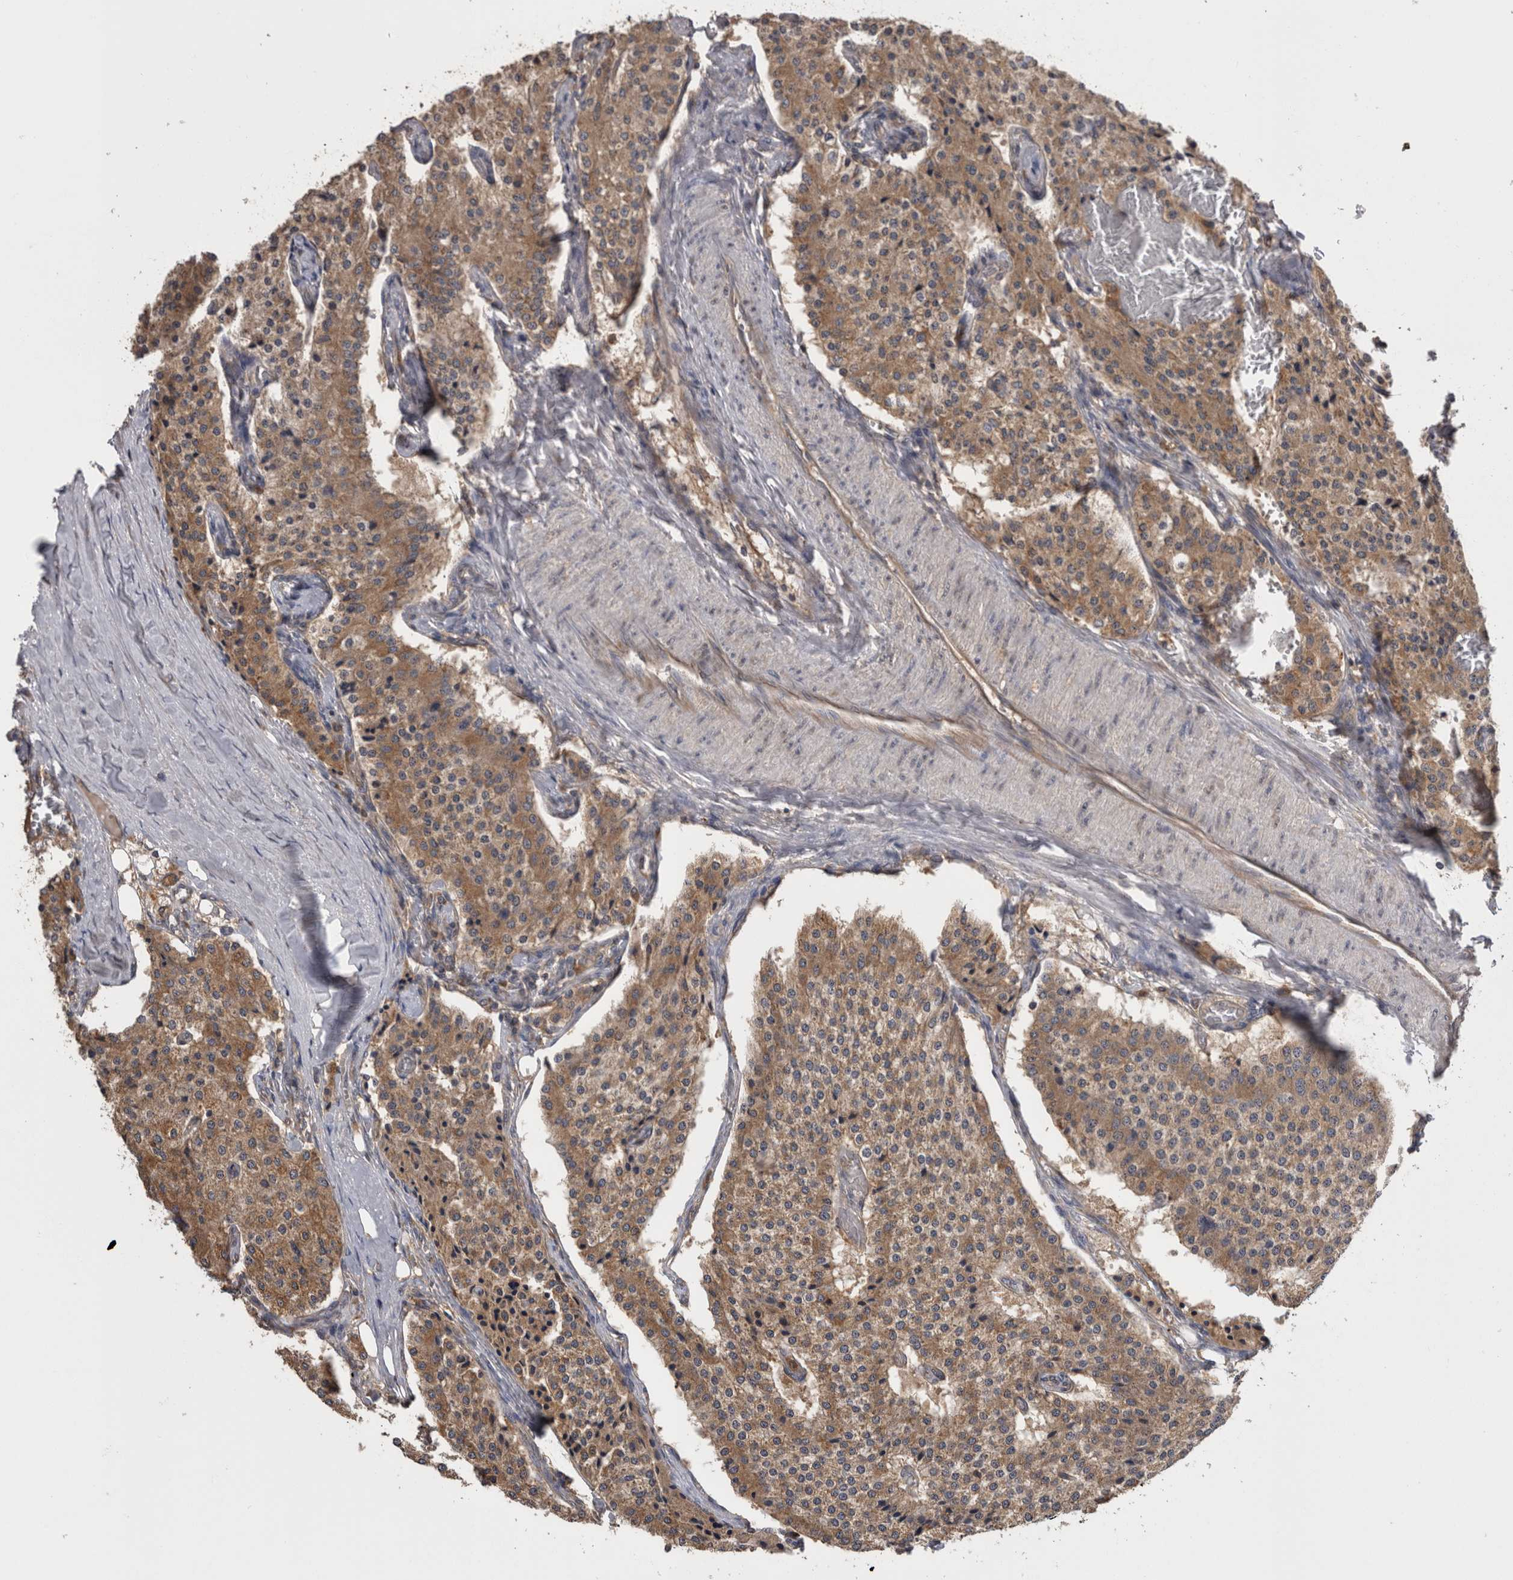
{"staining": {"intensity": "moderate", "quantity": ">75%", "location": "cytoplasmic/membranous"}, "tissue": "carcinoid", "cell_type": "Tumor cells", "image_type": "cancer", "snomed": [{"axis": "morphology", "description": "Carcinoid, malignant, NOS"}, {"axis": "topography", "description": "Colon"}], "caption": "The image exhibits a brown stain indicating the presence of a protein in the cytoplasmic/membranous of tumor cells in malignant carcinoid. The protein is stained brown, and the nuclei are stained in blue (DAB (3,3'-diaminobenzidine) IHC with brightfield microscopy, high magnification).", "gene": "TMED7", "patient": {"sex": "female", "age": 52}}